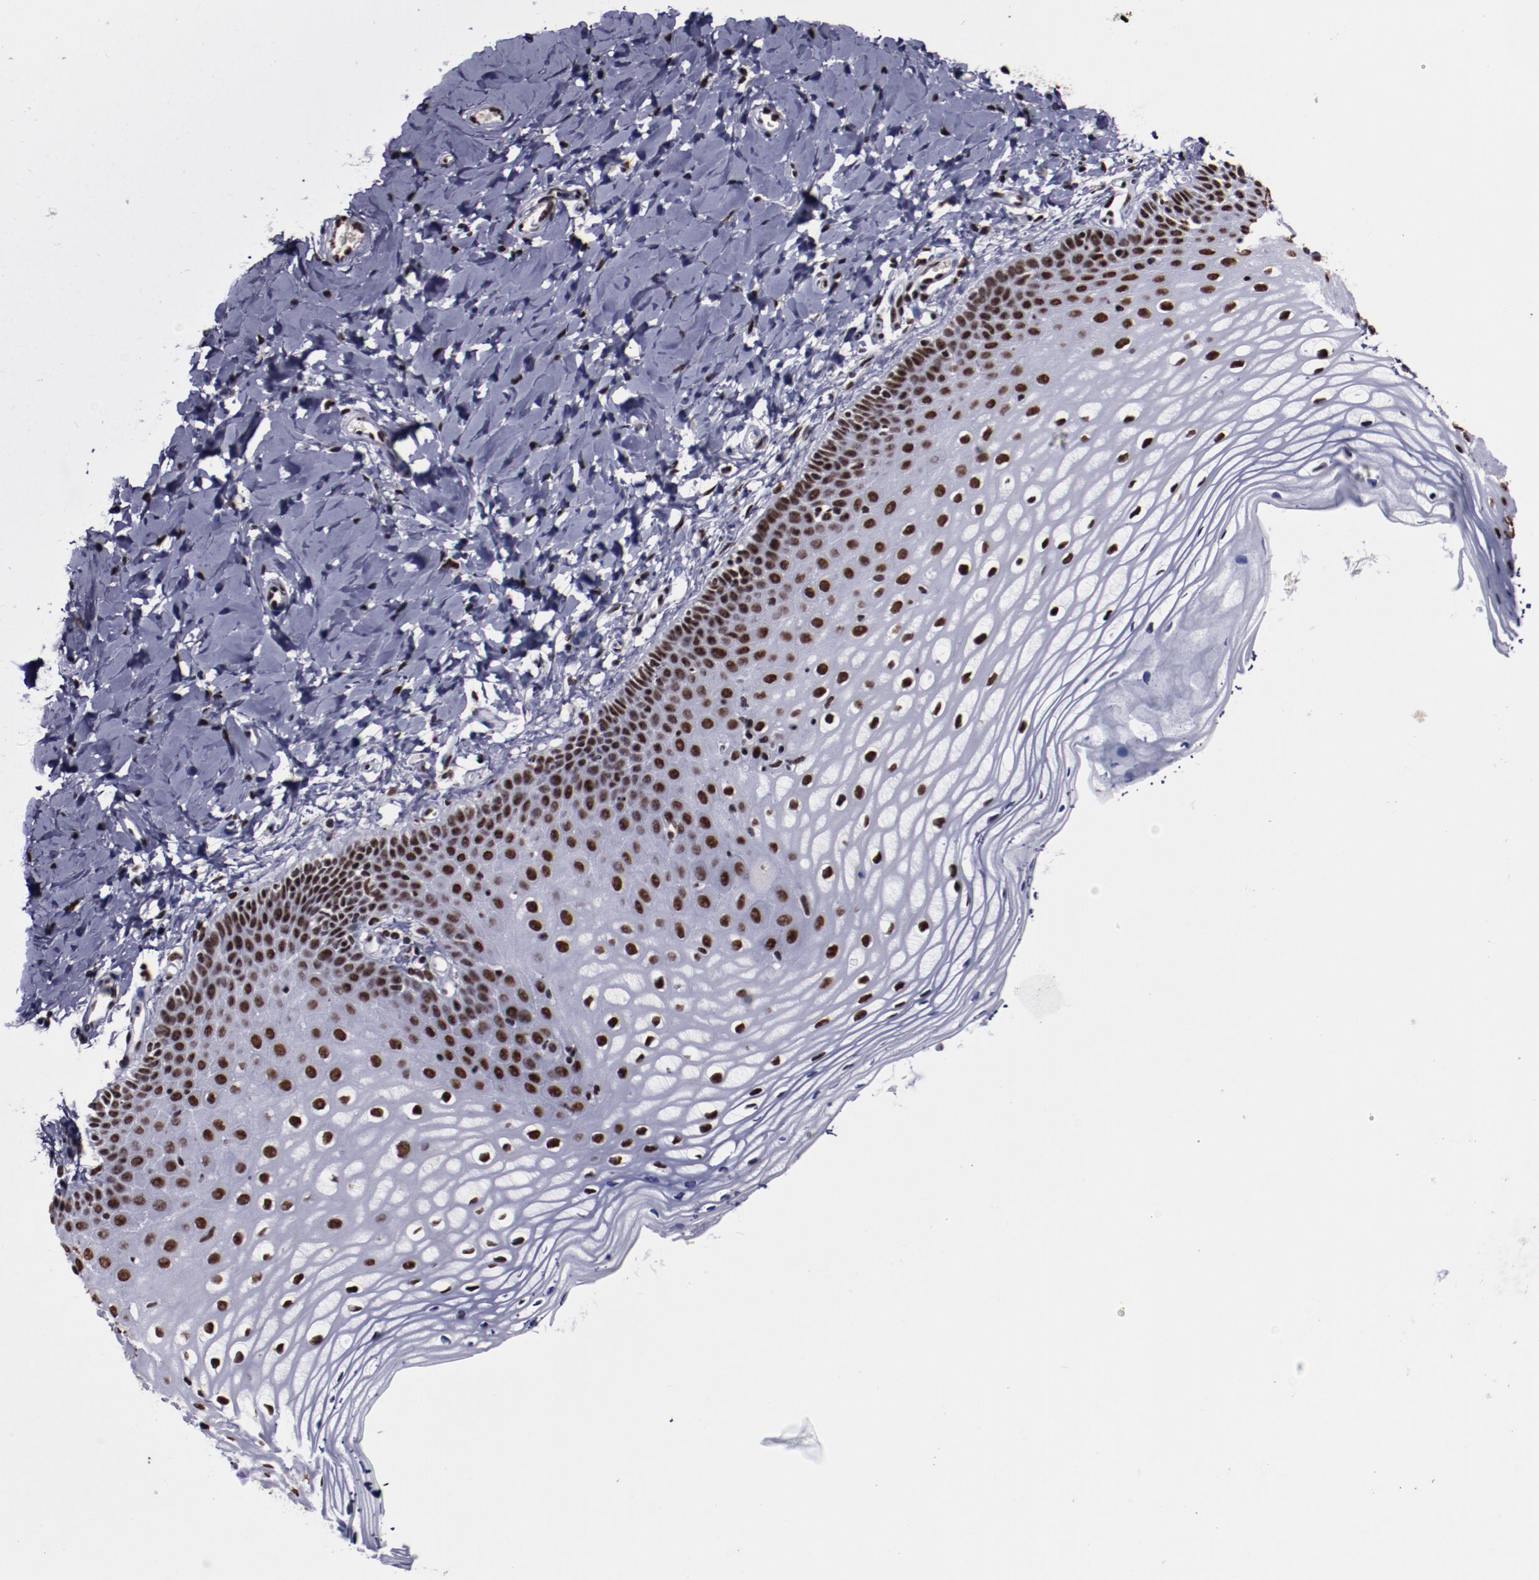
{"staining": {"intensity": "moderate", "quantity": ">75%", "location": "nuclear"}, "tissue": "vagina", "cell_type": "Squamous epithelial cells", "image_type": "normal", "snomed": [{"axis": "morphology", "description": "Normal tissue, NOS"}, {"axis": "topography", "description": "Vagina"}], "caption": "Immunohistochemical staining of unremarkable vagina shows >75% levels of moderate nuclear protein positivity in approximately >75% of squamous epithelial cells. The staining was performed using DAB, with brown indicating positive protein expression. Nuclei are stained blue with hematoxylin.", "gene": "ERH", "patient": {"sex": "female", "age": 55}}